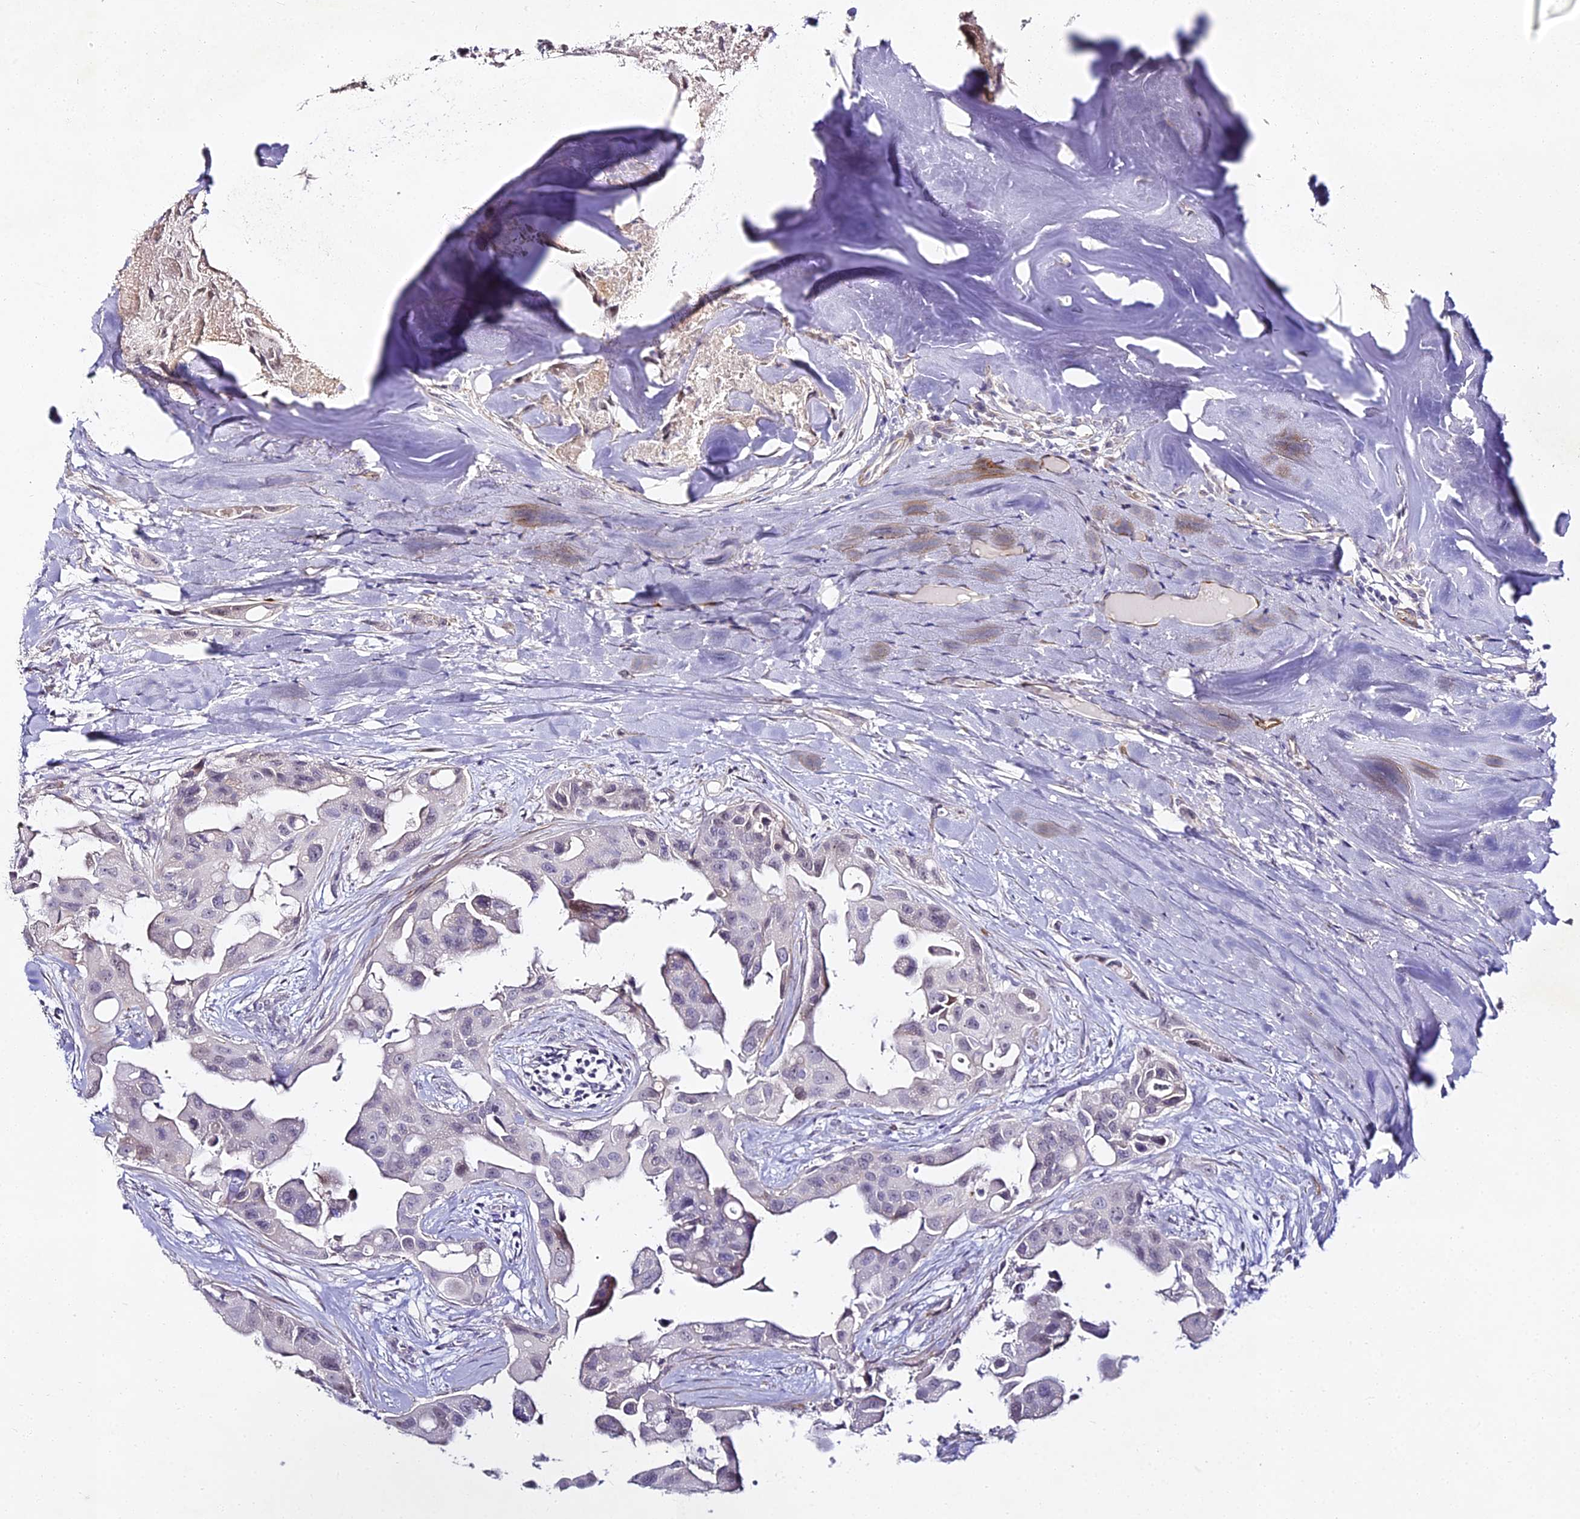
{"staining": {"intensity": "negative", "quantity": "none", "location": "none"}, "tissue": "head and neck cancer", "cell_type": "Tumor cells", "image_type": "cancer", "snomed": [{"axis": "morphology", "description": "Adenocarcinoma, NOS"}, {"axis": "morphology", "description": "Adenocarcinoma, metastatic, NOS"}, {"axis": "topography", "description": "Head-Neck"}], "caption": "IHC photomicrograph of neoplastic tissue: adenocarcinoma (head and neck) stained with DAB (3,3'-diaminobenzidine) shows no significant protein staining in tumor cells.", "gene": "ALPG", "patient": {"sex": "male", "age": 75}}